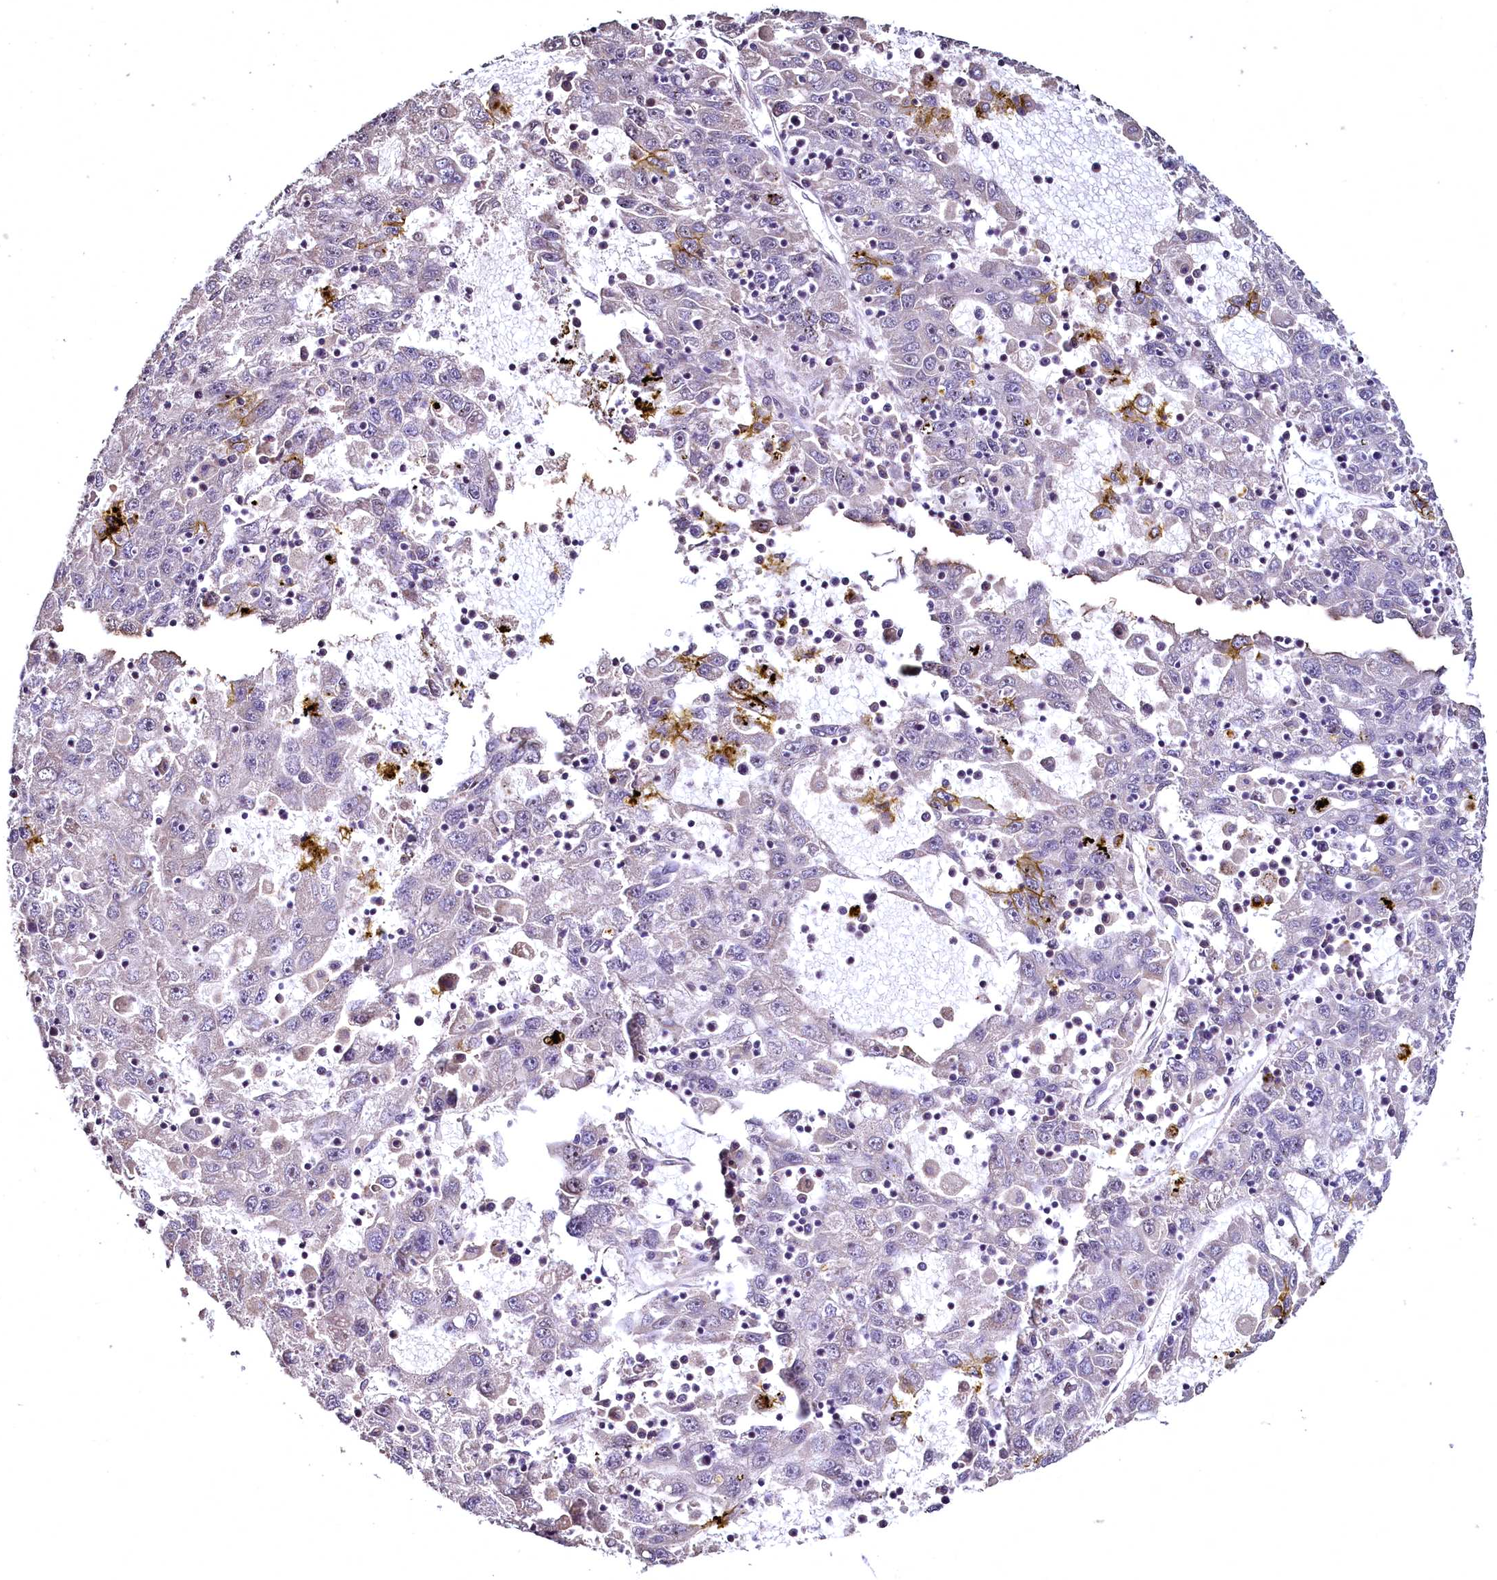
{"staining": {"intensity": "negative", "quantity": "none", "location": "none"}, "tissue": "liver cancer", "cell_type": "Tumor cells", "image_type": "cancer", "snomed": [{"axis": "morphology", "description": "Carcinoma, Hepatocellular, NOS"}, {"axis": "topography", "description": "Liver"}], "caption": "A histopathology image of liver cancer (hepatocellular carcinoma) stained for a protein displays no brown staining in tumor cells.", "gene": "TBCEL", "patient": {"sex": "male", "age": 49}}